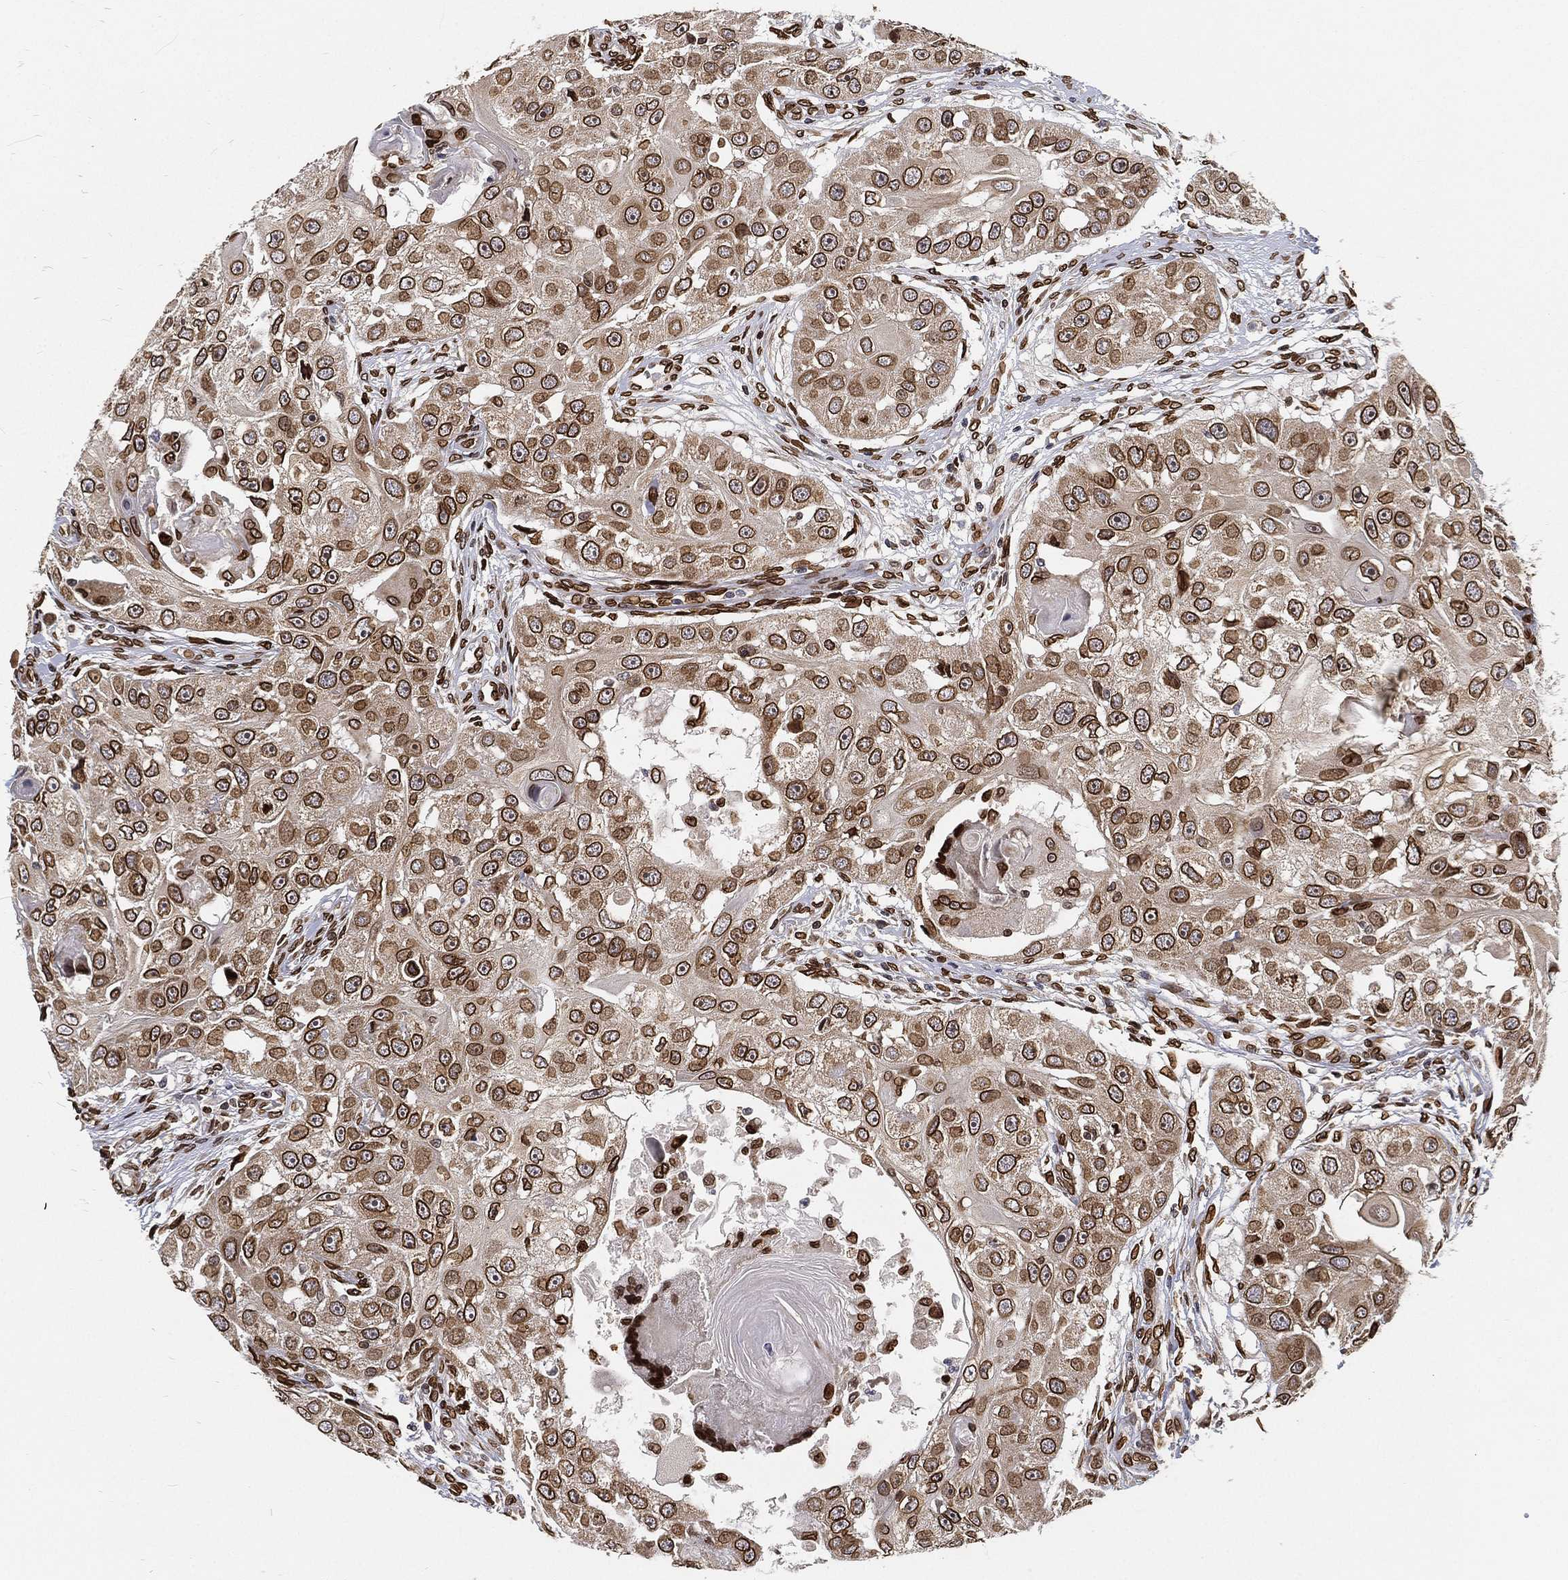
{"staining": {"intensity": "strong", "quantity": ">75%", "location": "cytoplasmic/membranous,nuclear"}, "tissue": "head and neck cancer", "cell_type": "Tumor cells", "image_type": "cancer", "snomed": [{"axis": "morphology", "description": "Squamous cell carcinoma, NOS"}, {"axis": "topography", "description": "Head-Neck"}], "caption": "IHC micrograph of human head and neck squamous cell carcinoma stained for a protein (brown), which exhibits high levels of strong cytoplasmic/membranous and nuclear staining in approximately >75% of tumor cells.", "gene": "PALB2", "patient": {"sex": "male", "age": 51}}